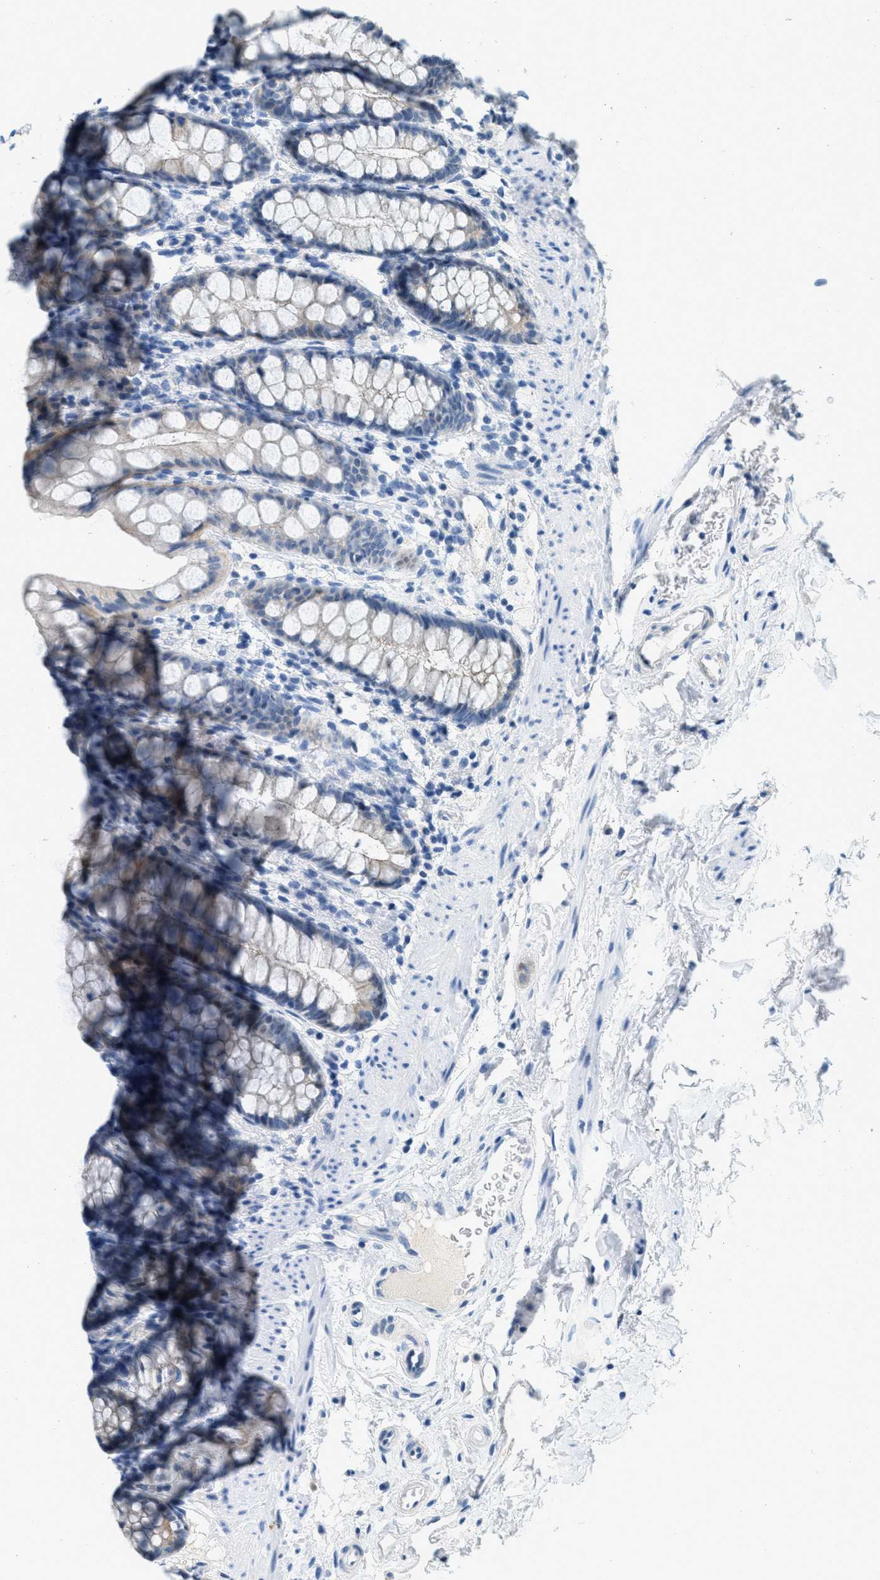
{"staining": {"intensity": "weak", "quantity": "25%-75%", "location": "cytoplasmic/membranous"}, "tissue": "rectum", "cell_type": "Glandular cells", "image_type": "normal", "snomed": [{"axis": "morphology", "description": "Normal tissue, NOS"}, {"axis": "topography", "description": "Rectum"}], "caption": "Immunohistochemical staining of normal human rectum demonstrates 25%-75% levels of weak cytoplasmic/membranous protein positivity in approximately 25%-75% of glandular cells. (Stains: DAB in brown, nuclei in blue, Microscopy: brightfield microscopy at high magnification).", "gene": "CYP4X1", "patient": {"sex": "female", "age": 65}}